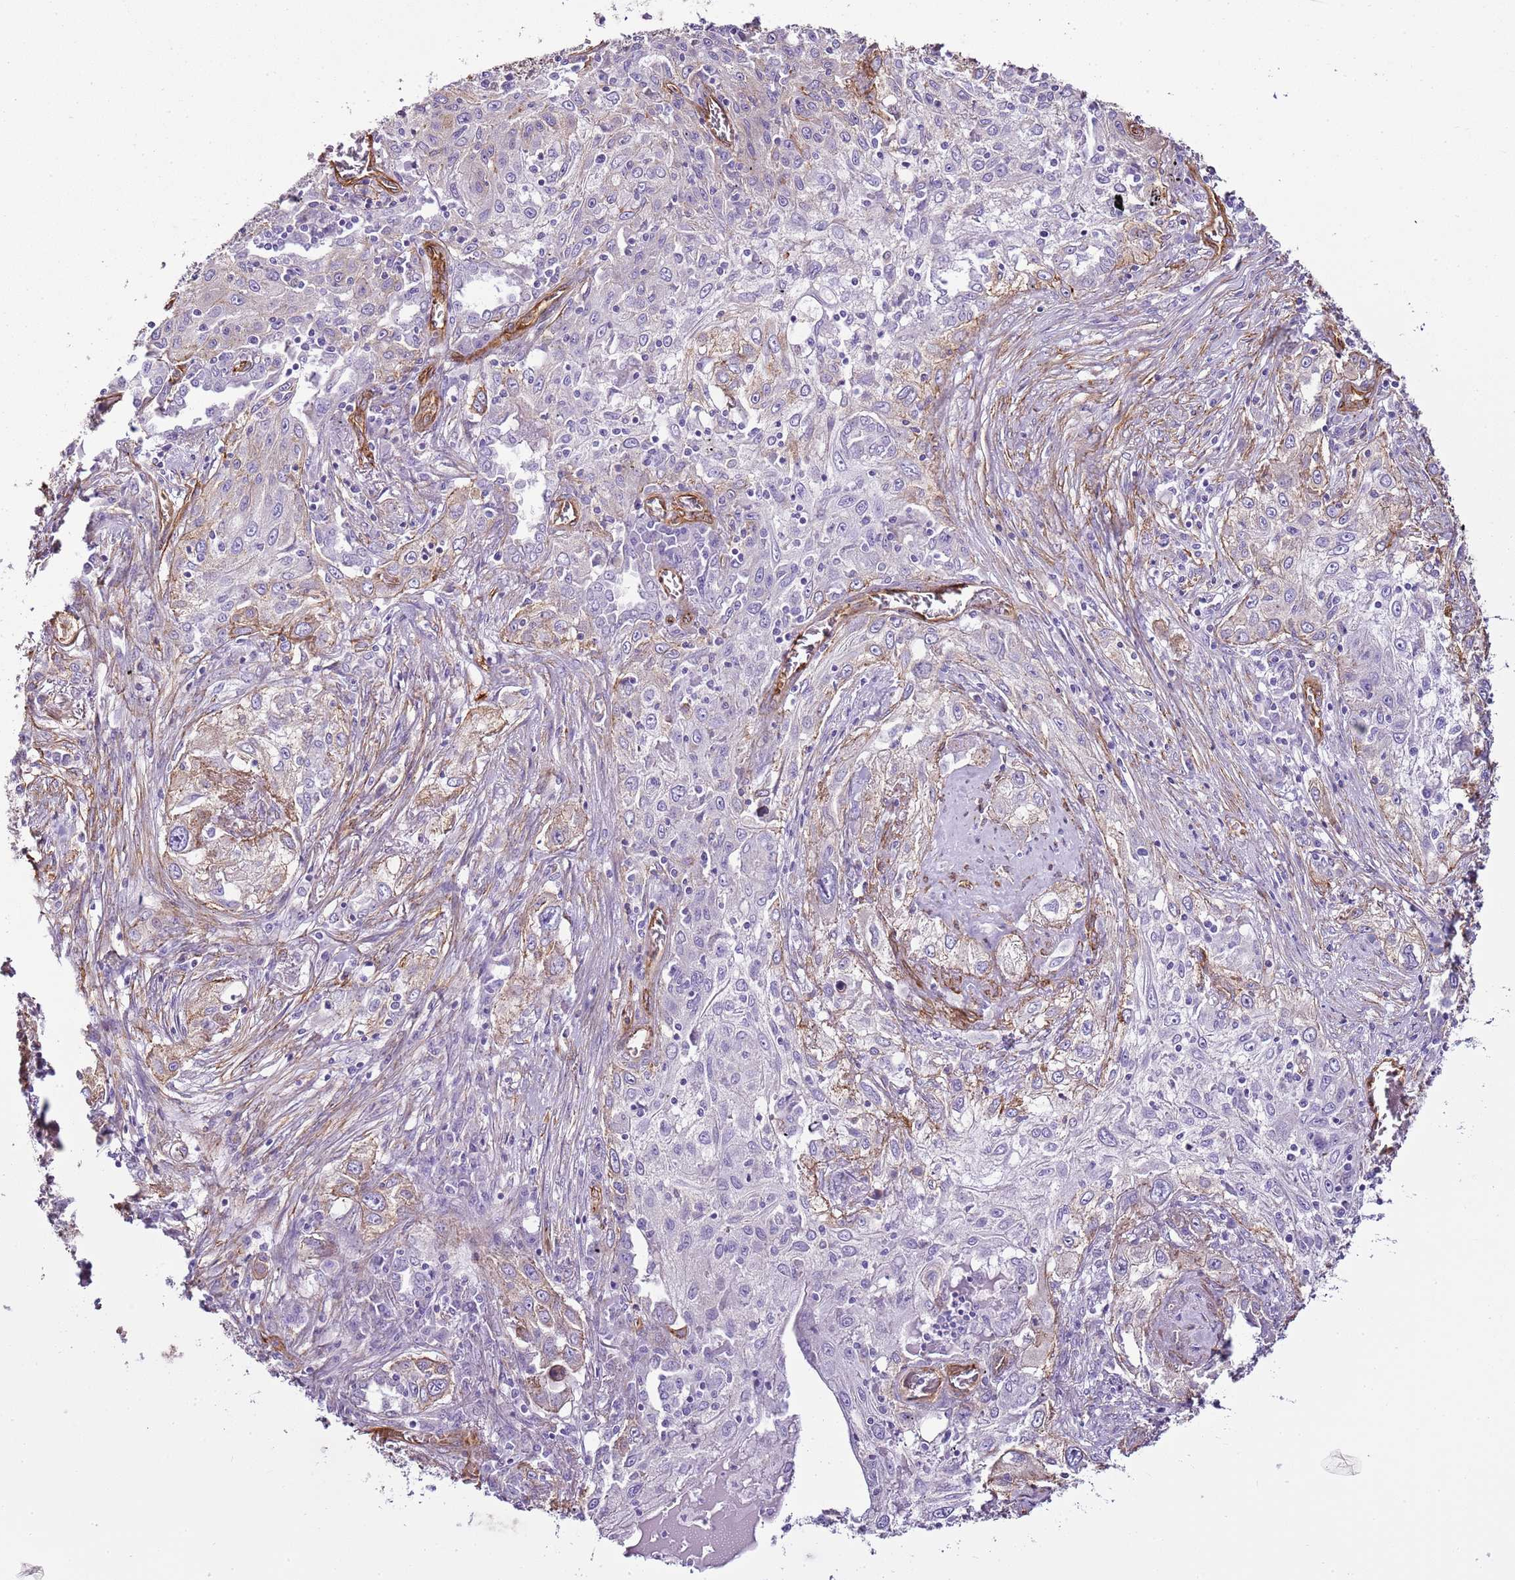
{"staining": {"intensity": "moderate", "quantity": "<25%", "location": "cytoplasmic/membranous"}, "tissue": "lung cancer", "cell_type": "Tumor cells", "image_type": "cancer", "snomed": [{"axis": "morphology", "description": "Squamous cell carcinoma, NOS"}, {"axis": "topography", "description": "Lung"}], "caption": "Squamous cell carcinoma (lung) stained with a brown dye reveals moderate cytoplasmic/membranous positive expression in approximately <25% of tumor cells.", "gene": "CTDSPL", "patient": {"sex": "female", "age": 69}}